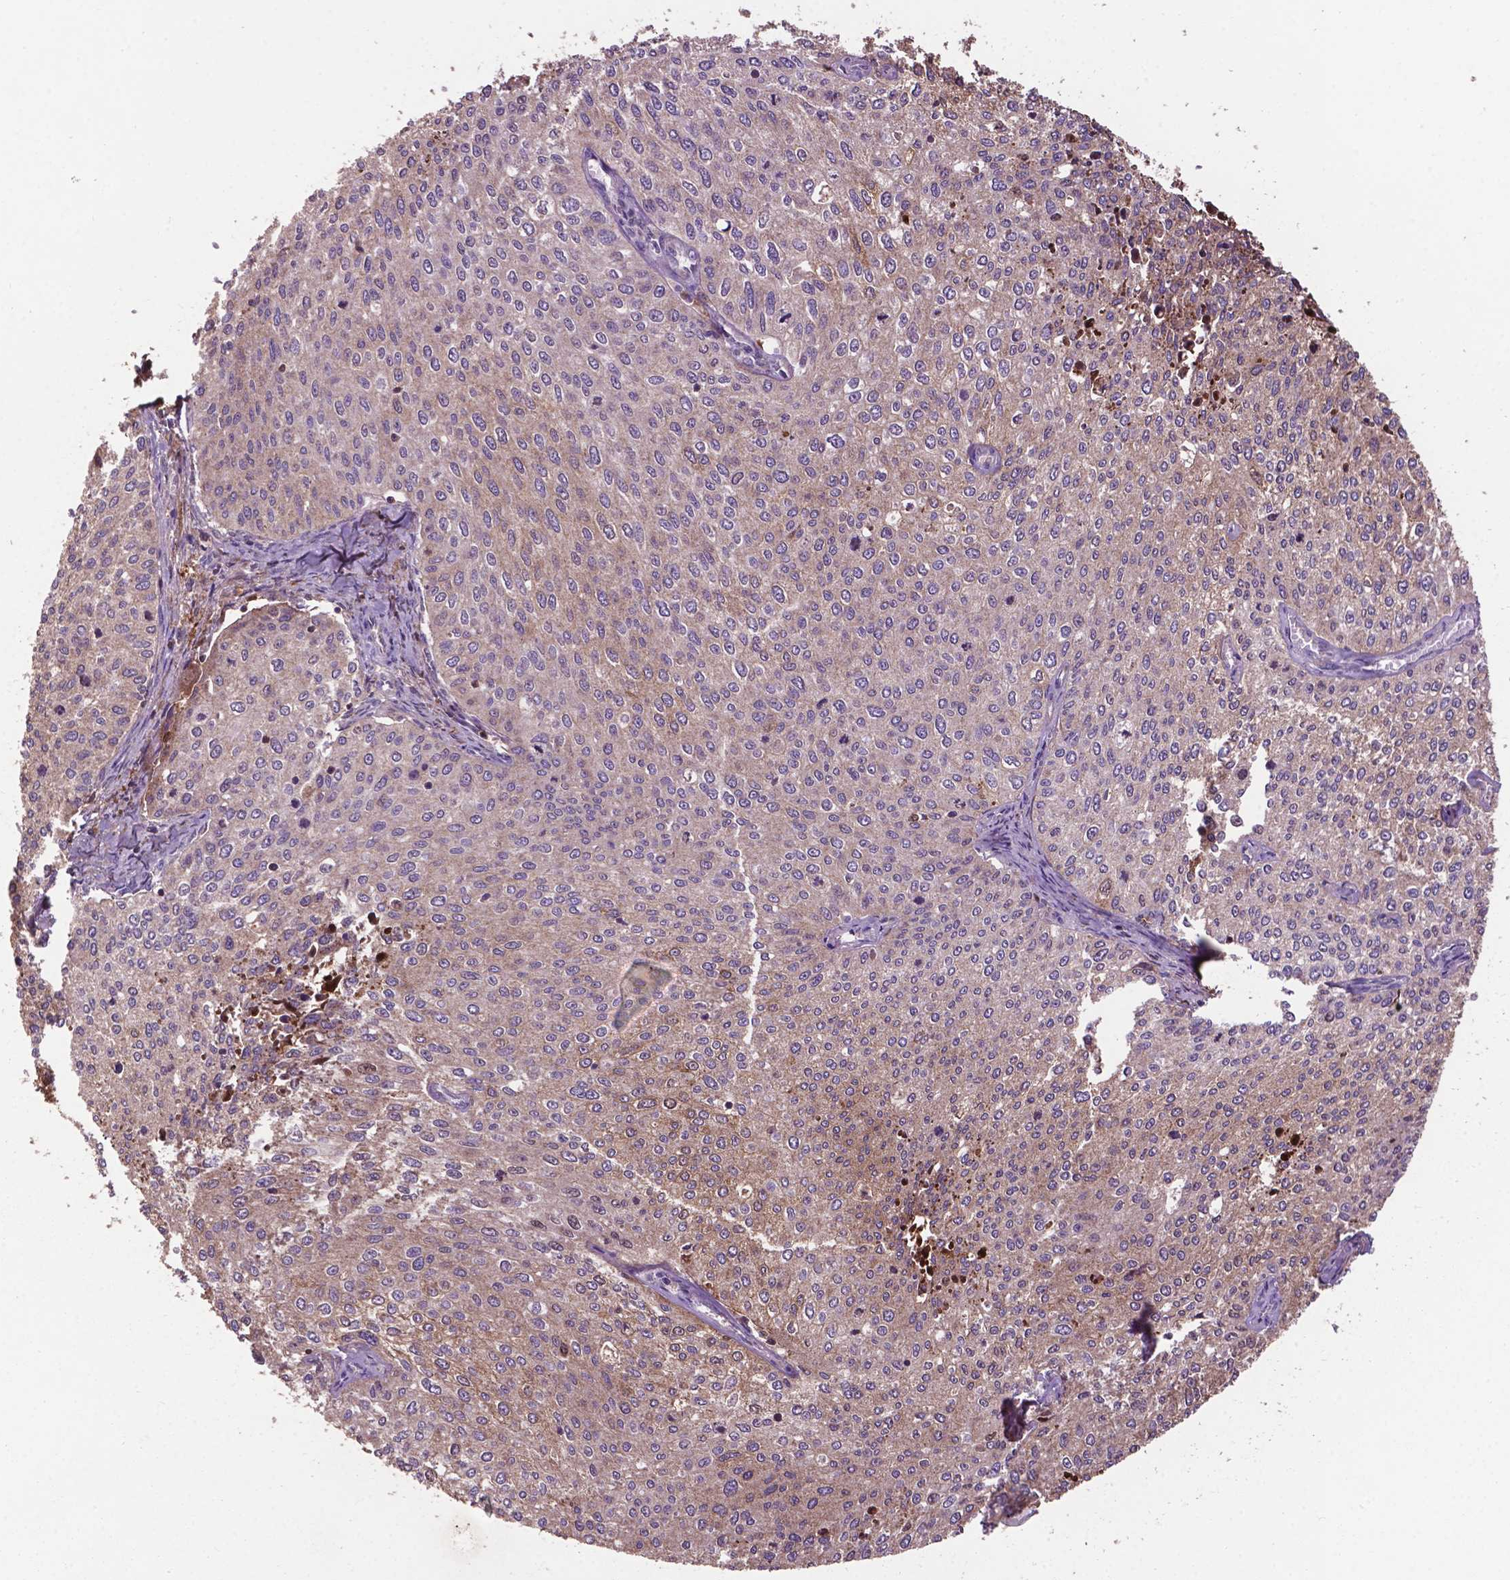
{"staining": {"intensity": "weak", "quantity": "<25%", "location": "cytoplasmic/membranous"}, "tissue": "cervical cancer", "cell_type": "Tumor cells", "image_type": "cancer", "snomed": [{"axis": "morphology", "description": "Squamous cell carcinoma, NOS"}, {"axis": "topography", "description": "Cervix"}], "caption": "High power microscopy photomicrograph of an IHC micrograph of cervical squamous cell carcinoma, revealing no significant staining in tumor cells.", "gene": "SMAD3", "patient": {"sex": "female", "age": 38}}